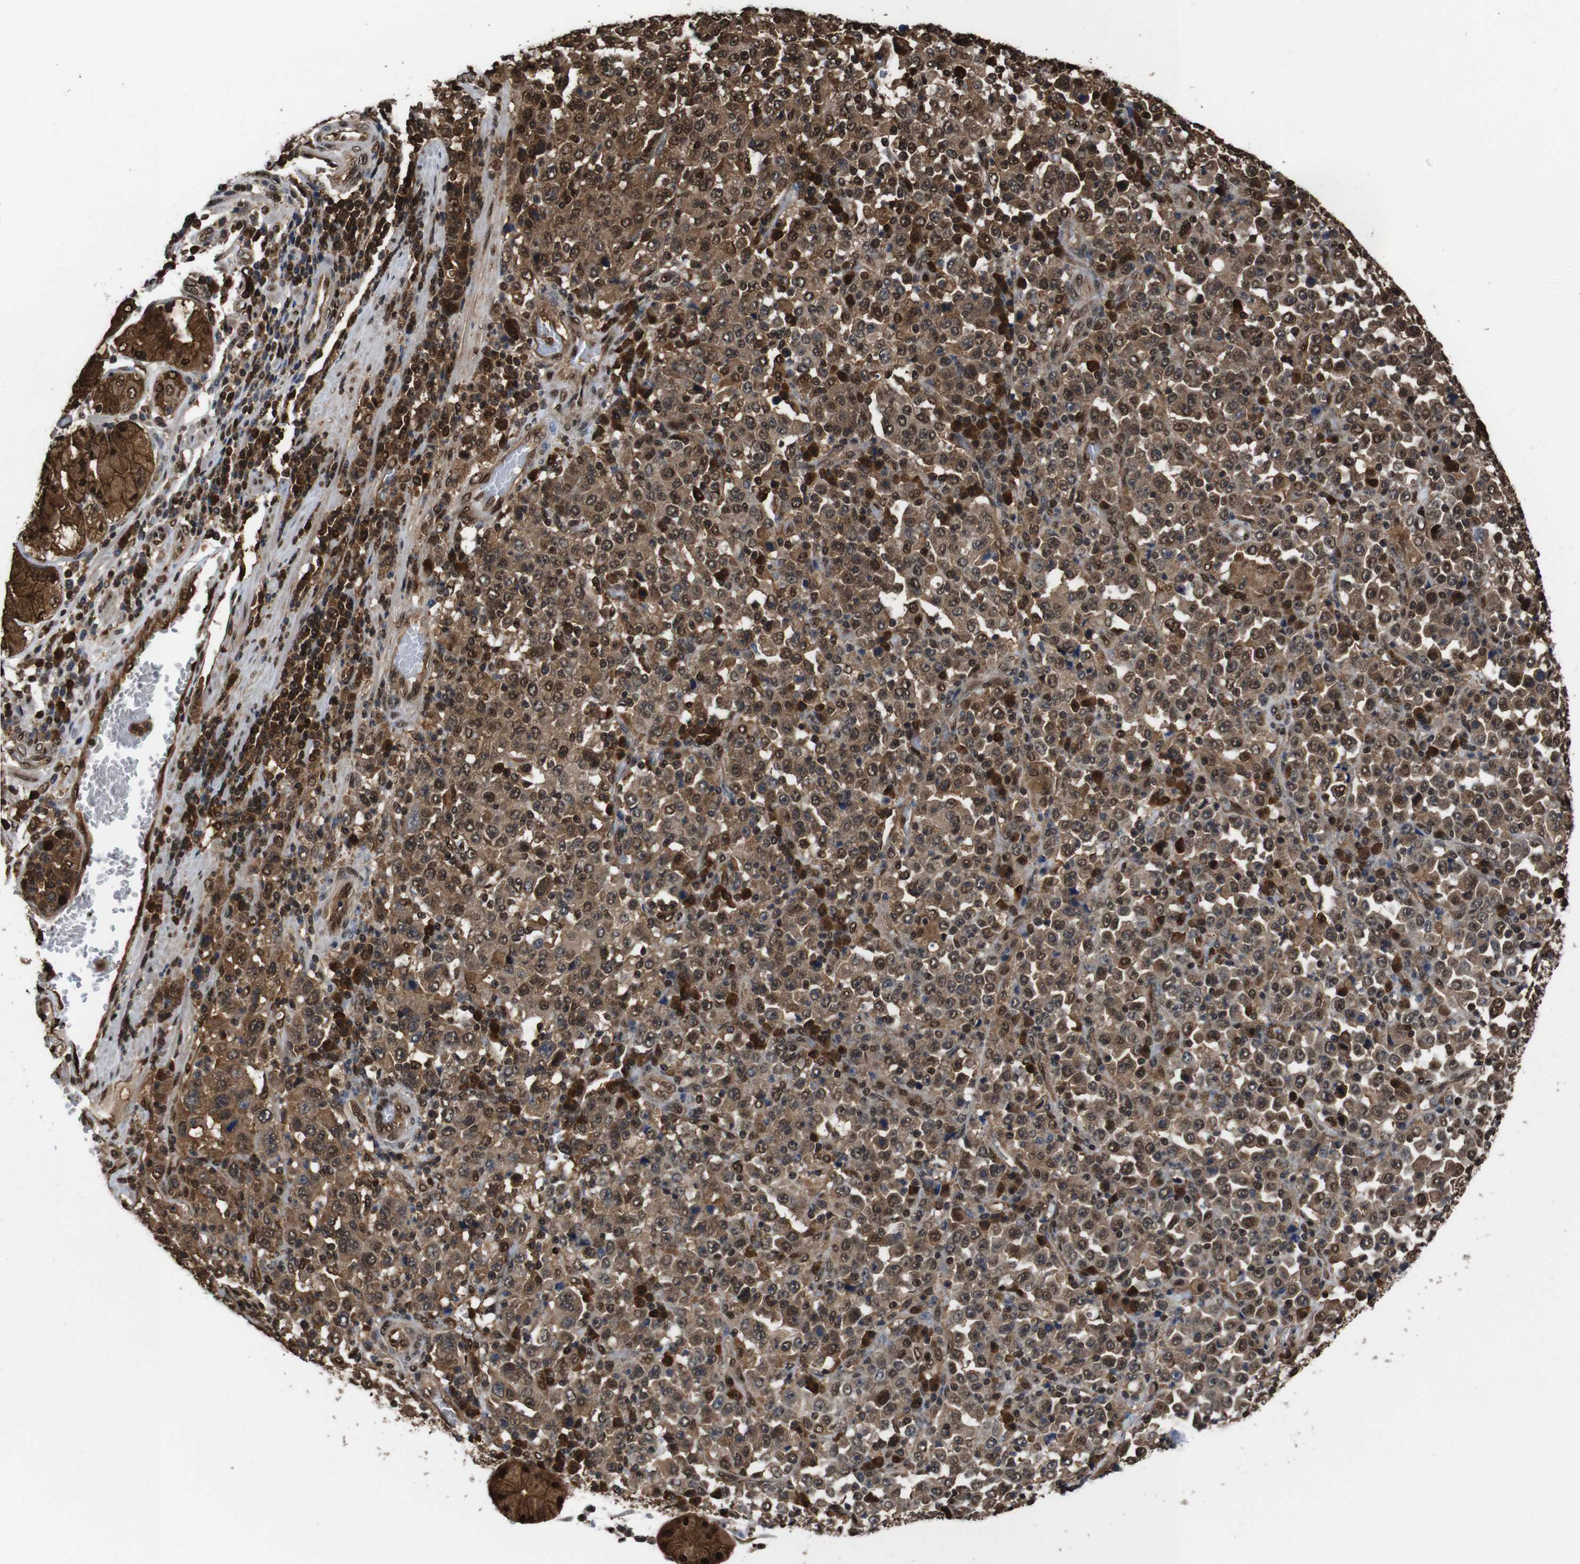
{"staining": {"intensity": "moderate", "quantity": ">75%", "location": "cytoplasmic/membranous,nuclear"}, "tissue": "stomach cancer", "cell_type": "Tumor cells", "image_type": "cancer", "snomed": [{"axis": "morphology", "description": "Normal tissue, NOS"}, {"axis": "morphology", "description": "Adenocarcinoma, NOS"}, {"axis": "topography", "description": "Stomach, upper"}, {"axis": "topography", "description": "Stomach"}], "caption": "Protein expression analysis of human stomach cancer reveals moderate cytoplasmic/membranous and nuclear expression in approximately >75% of tumor cells. (IHC, brightfield microscopy, high magnification).", "gene": "VCP", "patient": {"sex": "male", "age": 59}}